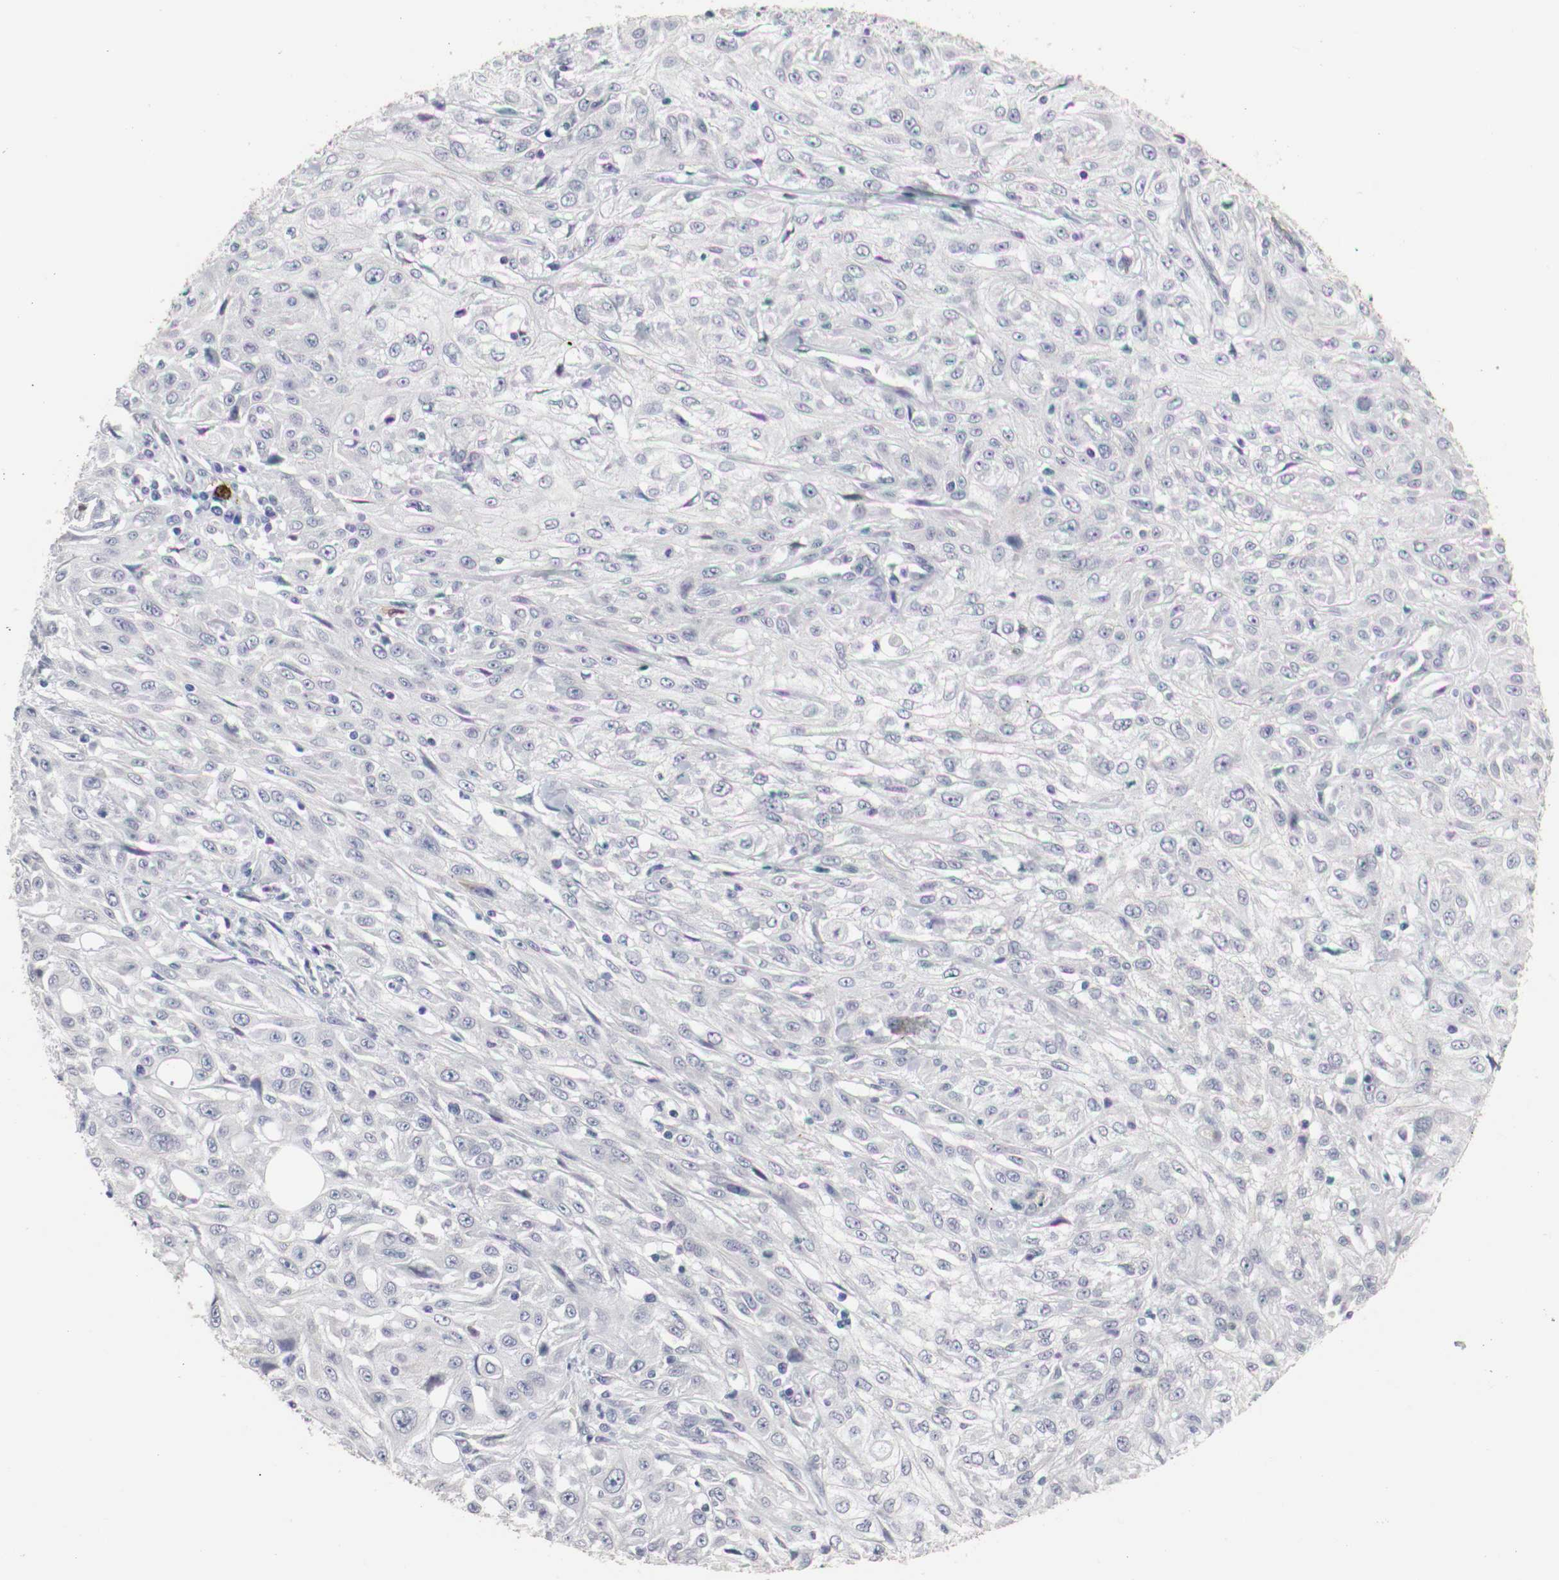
{"staining": {"intensity": "negative", "quantity": "none", "location": "none"}, "tissue": "skin cancer", "cell_type": "Tumor cells", "image_type": "cancer", "snomed": [{"axis": "morphology", "description": "Squamous cell carcinoma, NOS"}, {"axis": "topography", "description": "Skin"}], "caption": "Human skin cancer (squamous cell carcinoma) stained for a protein using immunohistochemistry displays no staining in tumor cells.", "gene": "KIT", "patient": {"sex": "male", "age": 75}}